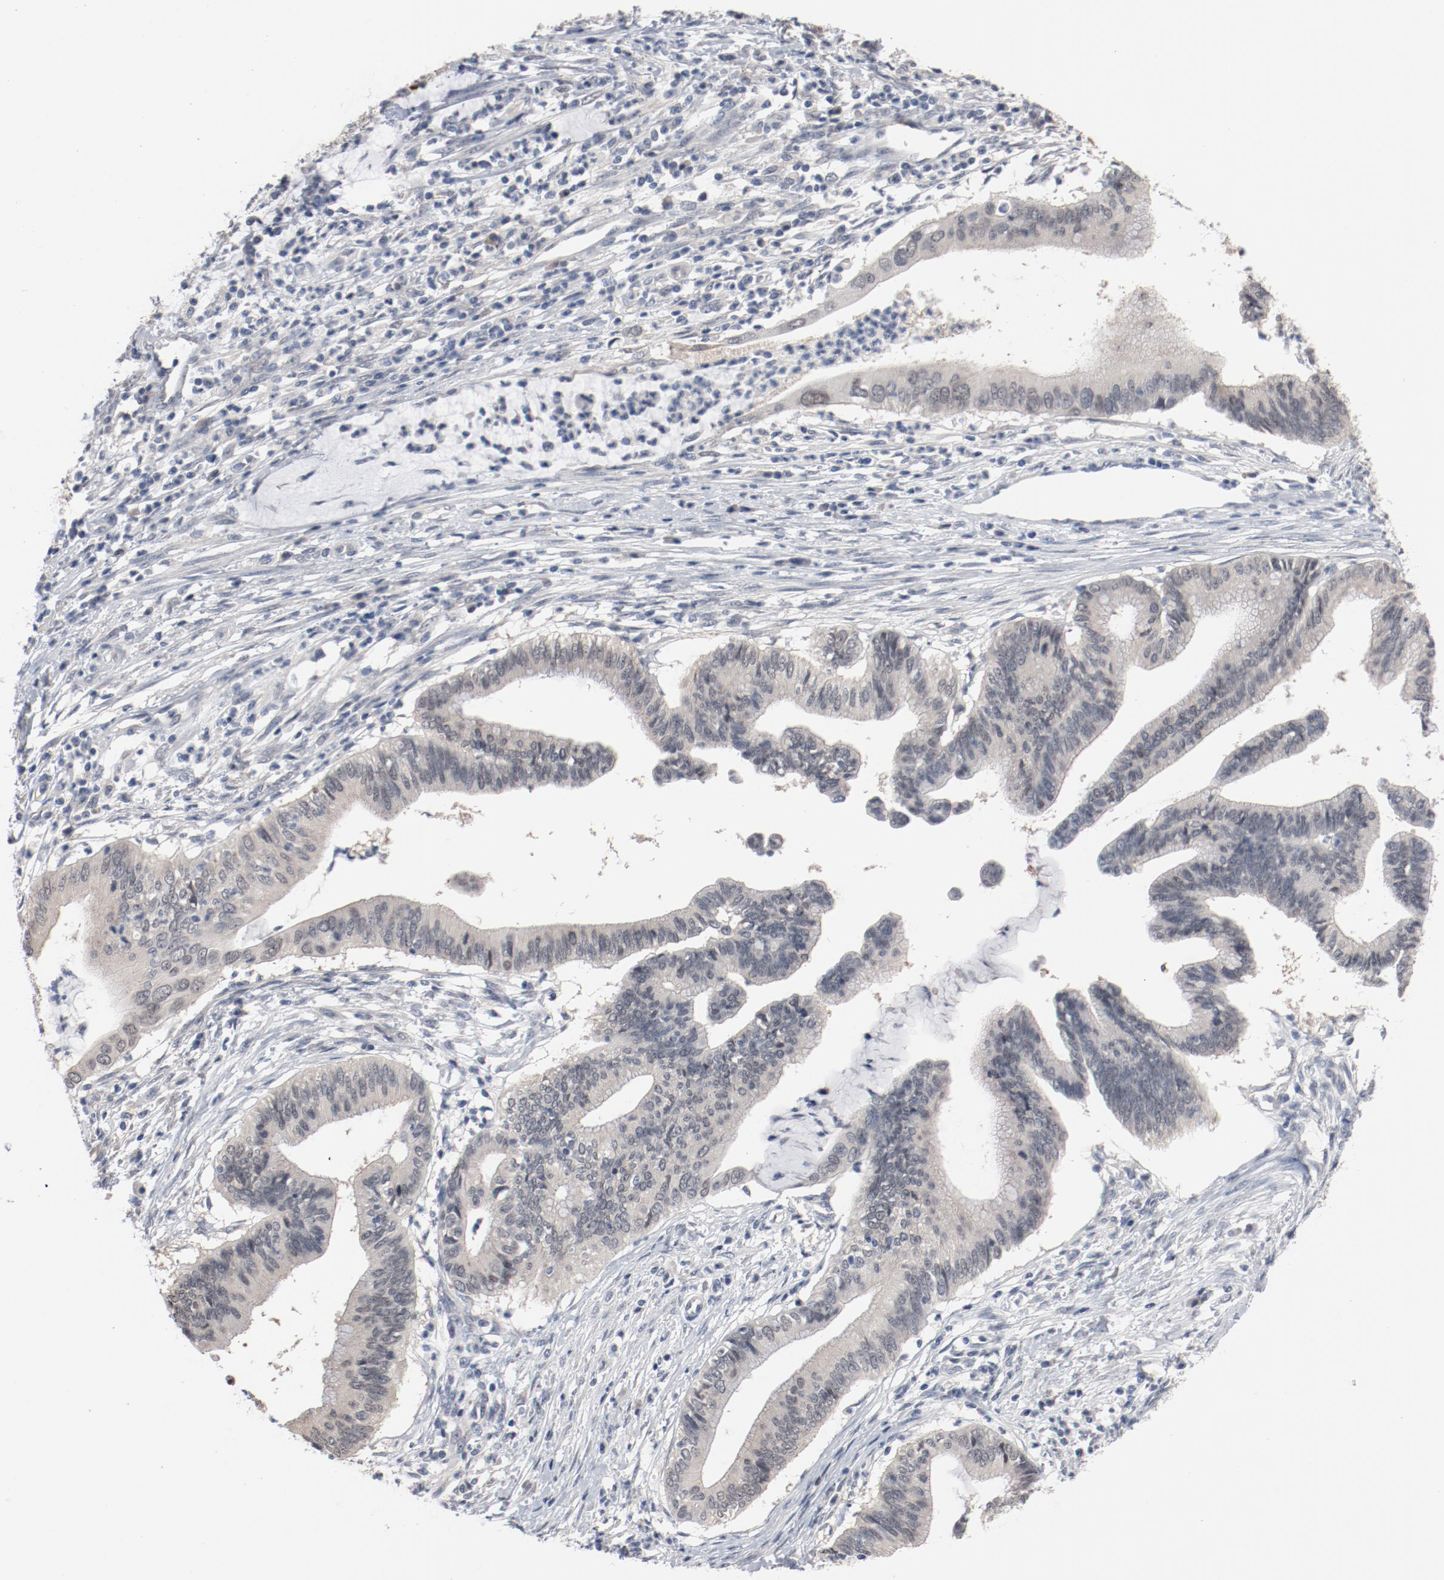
{"staining": {"intensity": "weak", "quantity": ">75%", "location": "cytoplasmic/membranous"}, "tissue": "cervical cancer", "cell_type": "Tumor cells", "image_type": "cancer", "snomed": [{"axis": "morphology", "description": "Adenocarcinoma, NOS"}, {"axis": "topography", "description": "Cervix"}], "caption": "Immunohistochemistry staining of adenocarcinoma (cervical), which shows low levels of weak cytoplasmic/membranous staining in approximately >75% of tumor cells indicating weak cytoplasmic/membranous protein staining. The staining was performed using DAB (brown) for protein detection and nuclei were counterstained in hematoxylin (blue).", "gene": "DNAL4", "patient": {"sex": "female", "age": 36}}